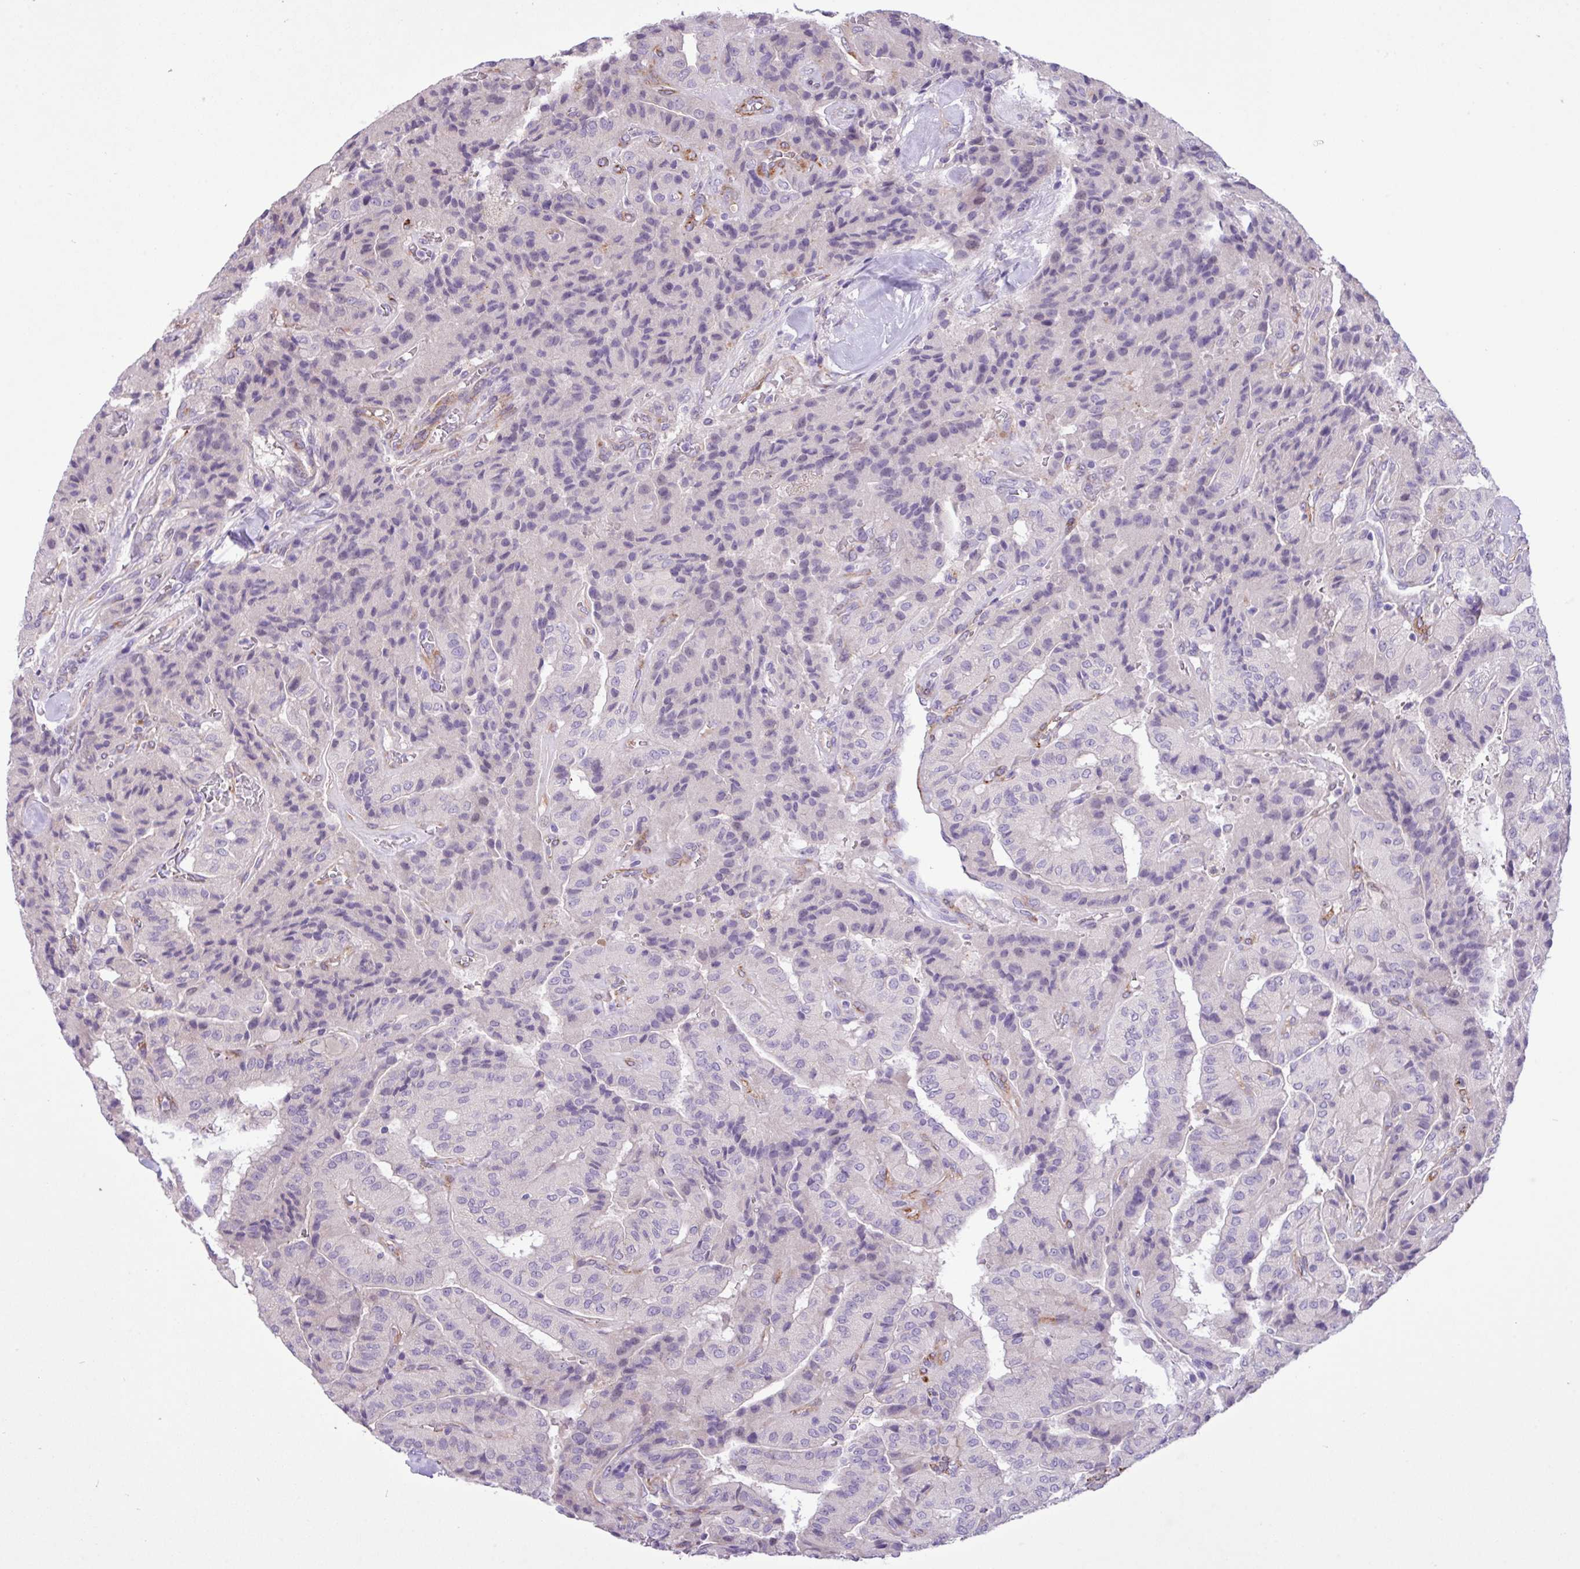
{"staining": {"intensity": "negative", "quantity": "none", "location": "none"}, "tissue": "thyroid cancer", "cell_type": "Tumor cells", "image_type": "cancer", "snomed": [{"axis": "morphology", "description": "Normal tissue, NOS"}, {"axis": "morphology", "description": "Papillary adenocarcinoma, NOS"}, {"axis": "topography", "description": "Thyroid gland"}], "caption": "Immunohistochemistry (IHC) of human thyroid cancer (papillary adenocarcinoma) demonstrates no expression in tumor cells.", "gene": "CD248", "patient": {"sex": "female", "age": 59}}